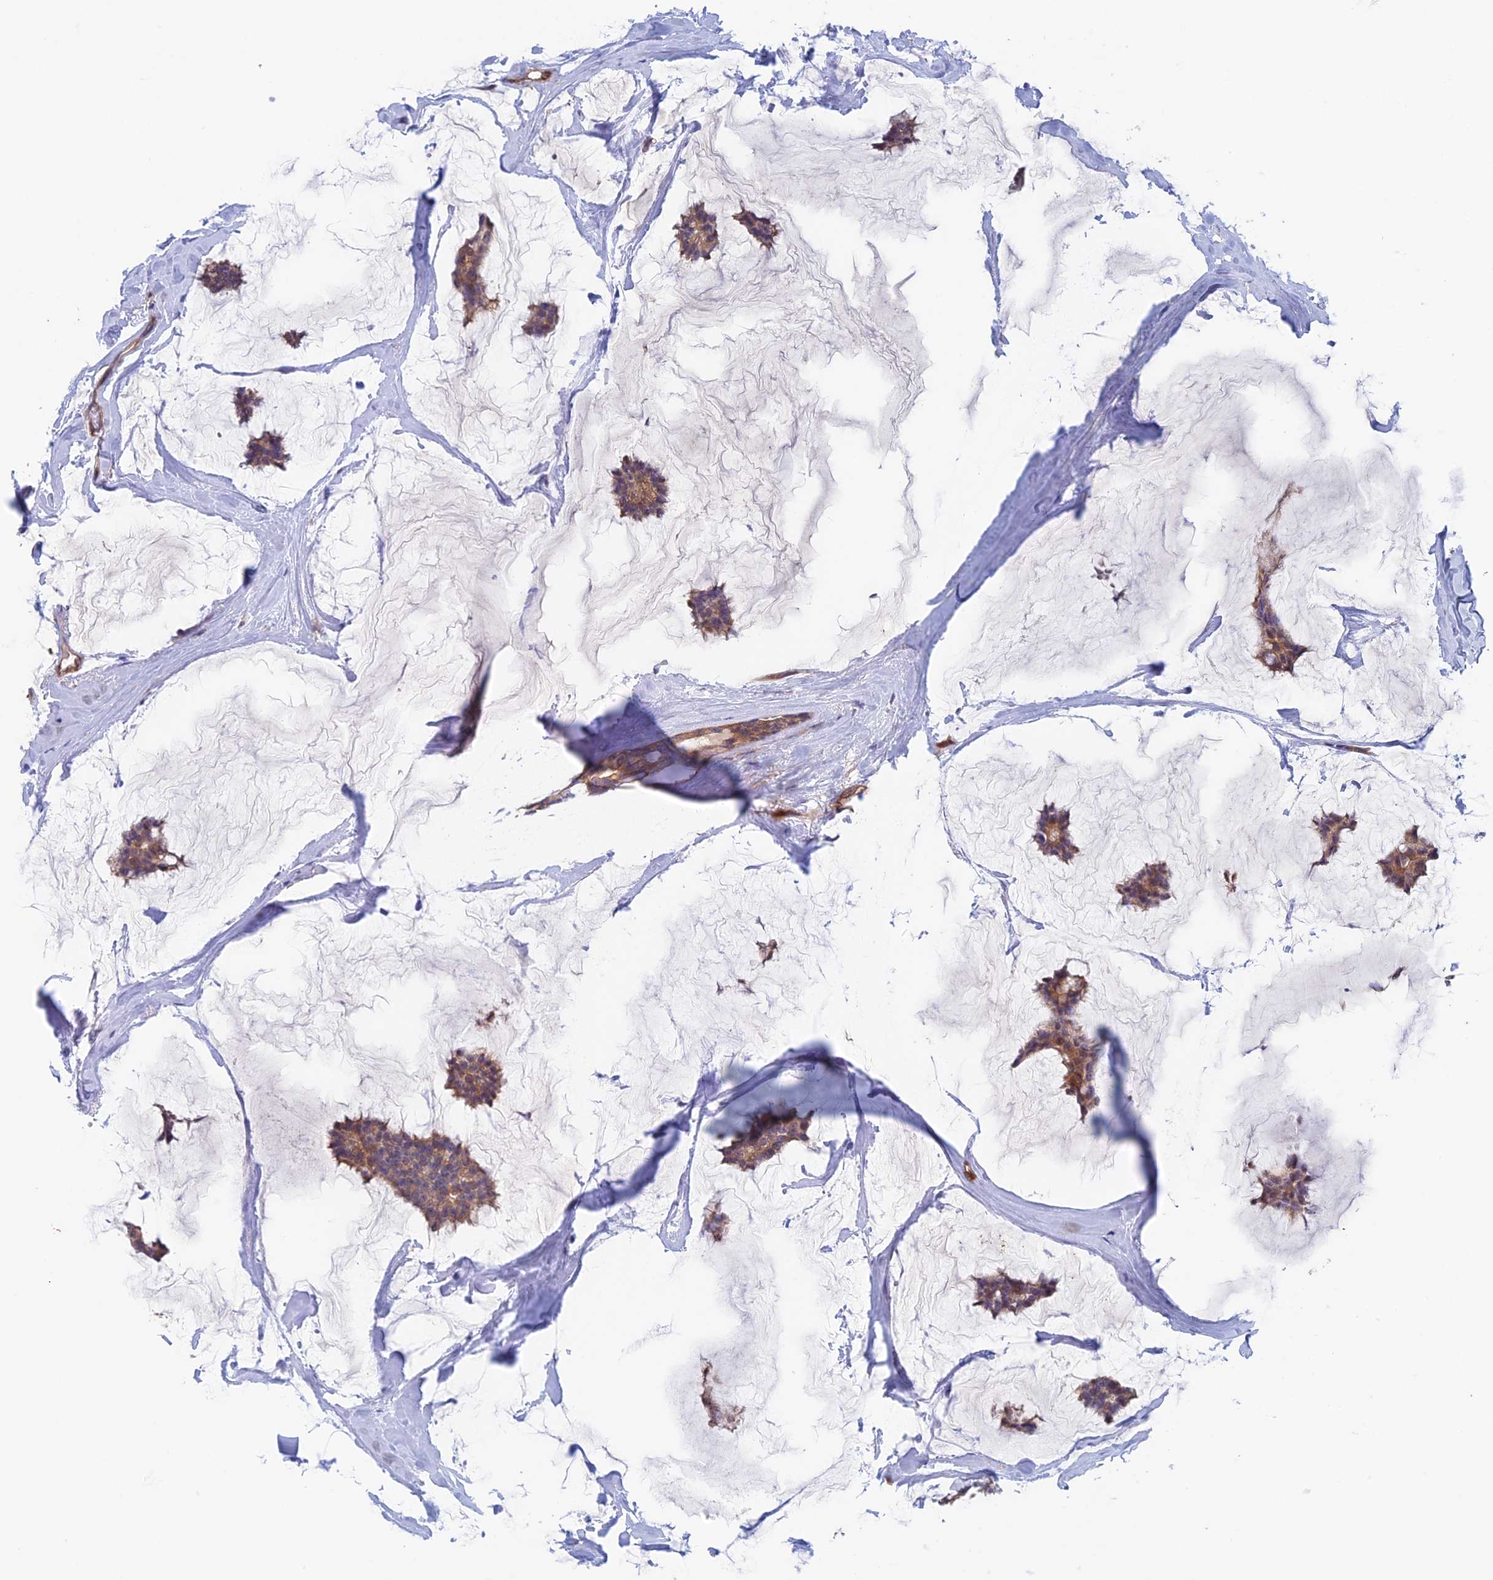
{"staining": {"intensity": "weak", "quantity": ">75%", "location": "cytoplasmic/membranous"}, "tissue": "breast cancer", "cell_type": "Tumor cells", "image_type": "cancer", "snomed": [{"axis": "morphology", "description": "Duct carcinoma"}, {"axis": "topography", "description": "Breast"}], "caption": "A brown stain shows weak cytoplasmic/membranous positivity of a protein in breast invasive ductal carcinoma tumor cells. (brown staining indicates protein expression, while blue staining denotes nuclei).", "gene": "NUDT16L1", "patient": {"sex": "female", "age": 93}}